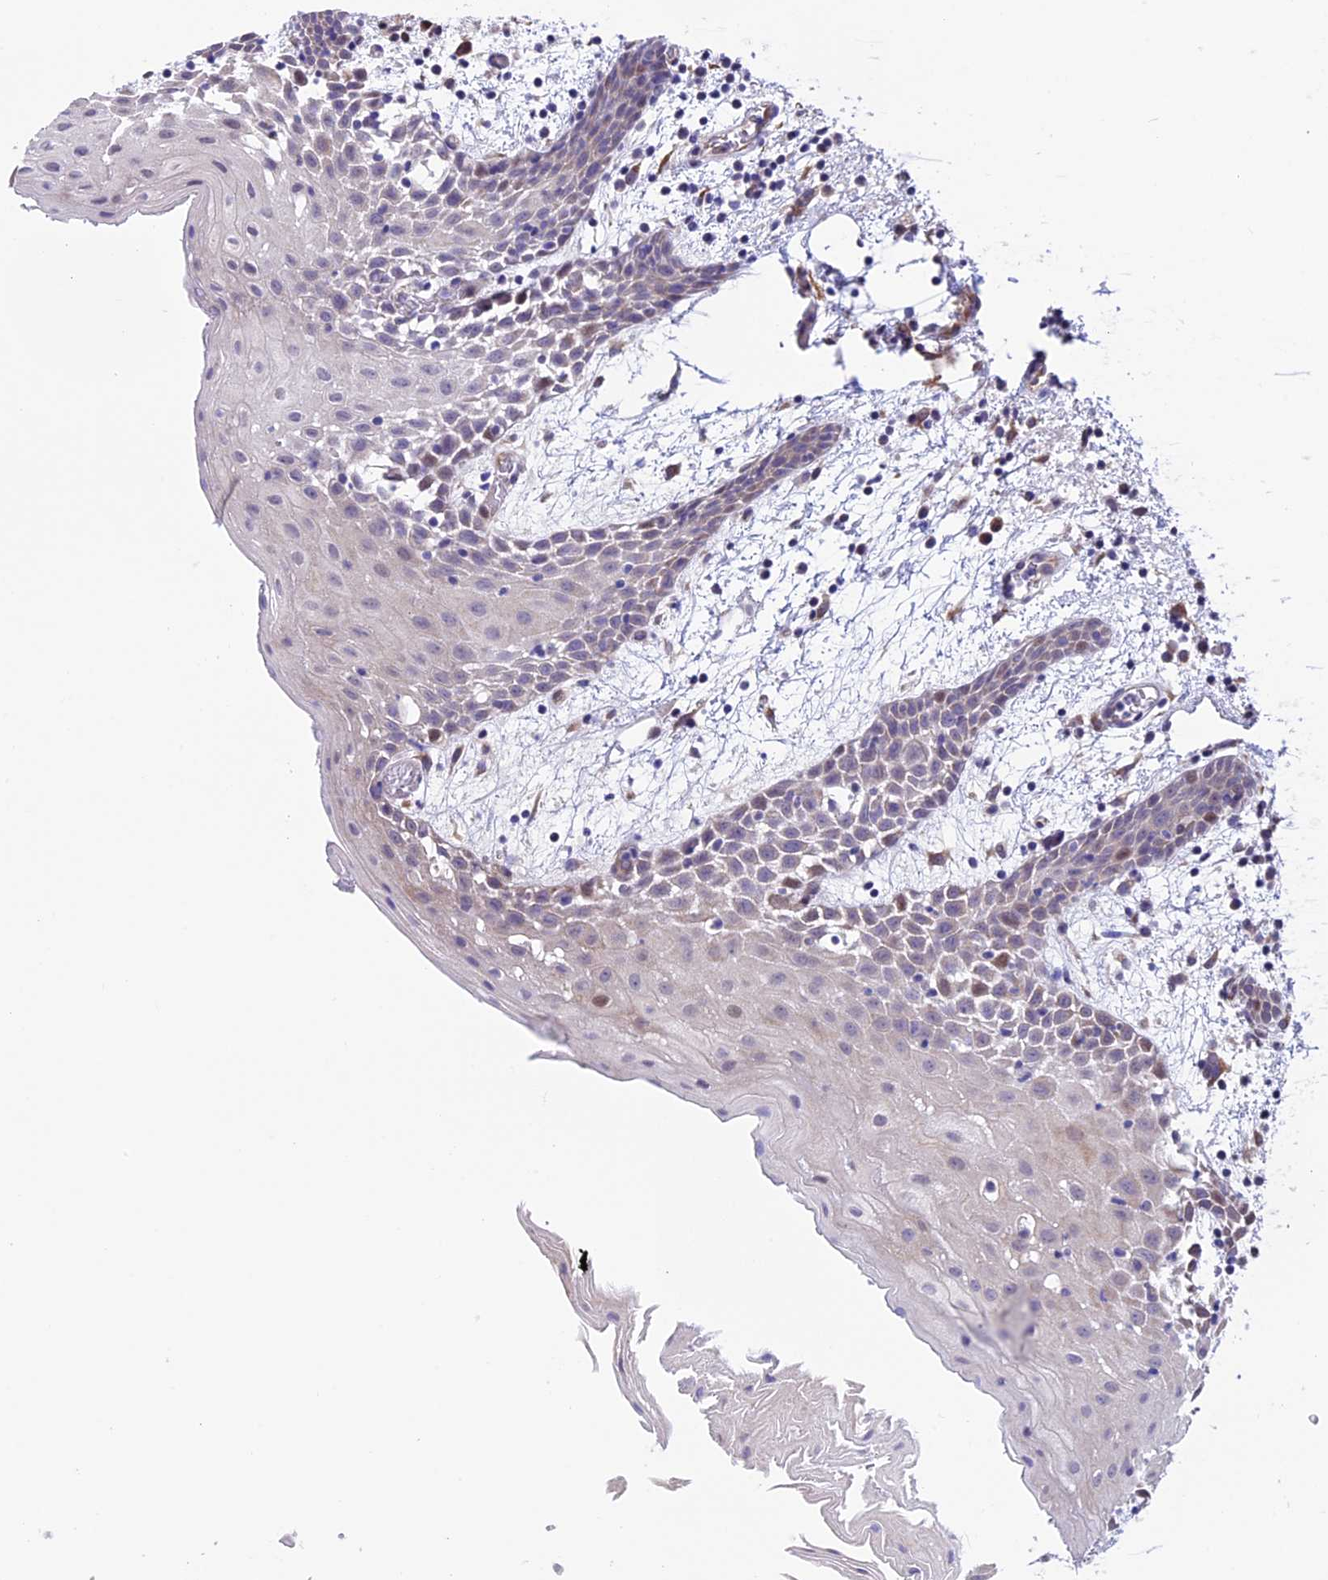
{"staining": {"intensity": "weak", "quantity": "25%-75%", "location": "cytoplasmic/membranous"}, "tissue": "oral mucosa", "cell_type": "Squamous epithelial cells", "image_type": "normal", "snomed": [{"axis": "morphology", "description": "Normal tissue, NOS"}, {"axis": "topography", "description": "Skeletal muscle"}, {"axis": "topography", "description": "Oral tissue"}, {"axis": "topography", "description": "Salivary gland"}, {"axis": "topography", "description": "Peripheral nerve tissue"}], "caption": "This is a micrograph of immunohistochemistry staining of benign oral mucosa, which shows weak expression in the cytoplasmic/membranous of squamous epithelial cells.", "gene": "TMEM171", "patient": {"sex": "male", "age": 54}}